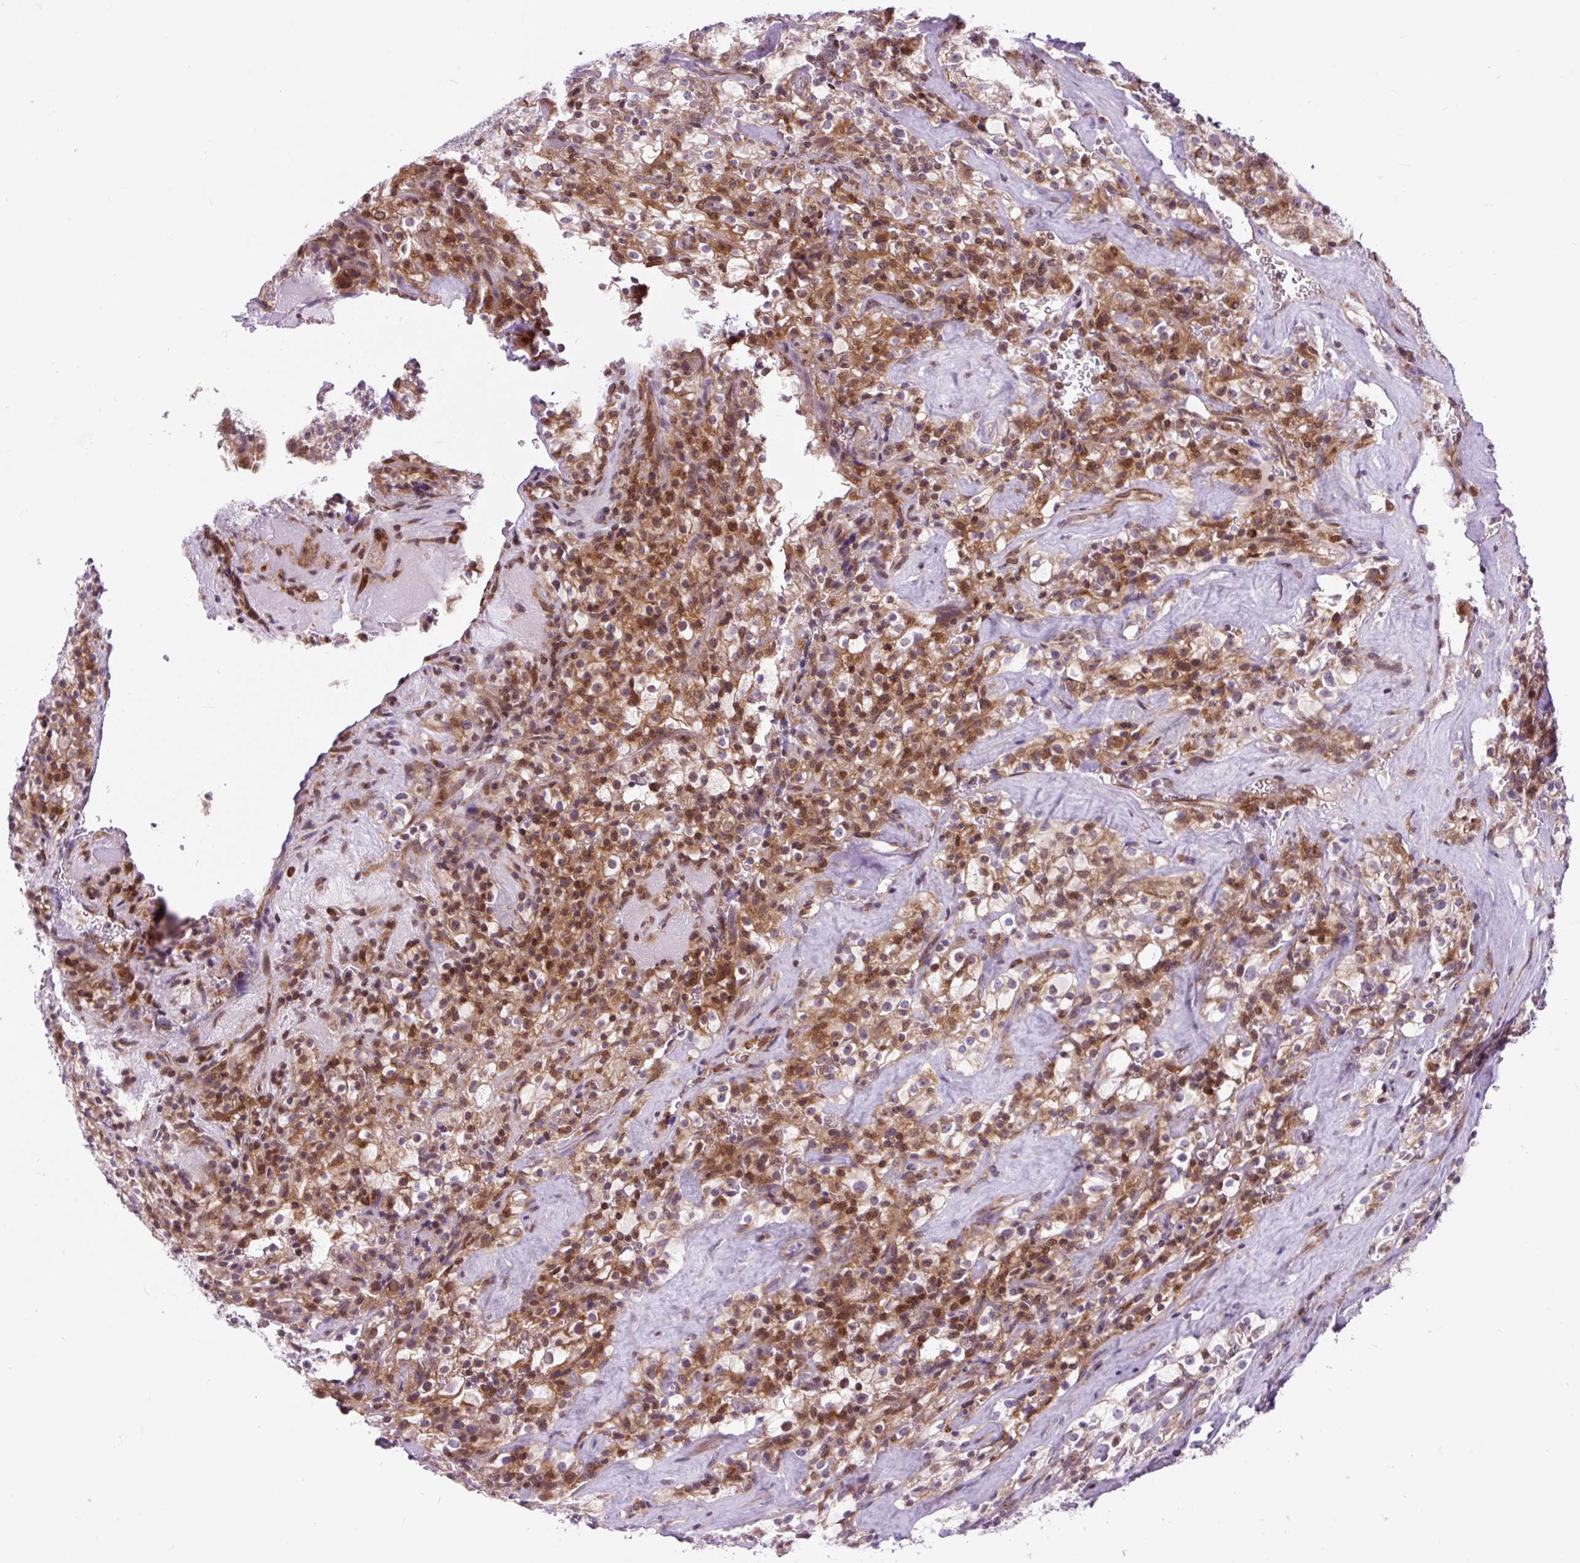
{"staining": {"intensity": "moderate", "quantity": ">75%", "location": "cytoplasmic/membranous,nuclear"}, "tissue": "renal cancer", "cell_type": "Tumor cells", "image_type": "cancer", "snomed": [{"axis": "morphology", "description": "Adenocarcinoma, NOS"}, {"axis": "topography", "description": "Kidney"}], "caption": "An IHC micrograph of neoplastic tissue is shown. Protein staining in brown highlights moderate cytoplasmic/membranous and nuclear positivity in renal cancer (adenocarcinoma) within tumor cells.", "gene": "CISD3", "patient": {"sex": "female", "age": 74}}